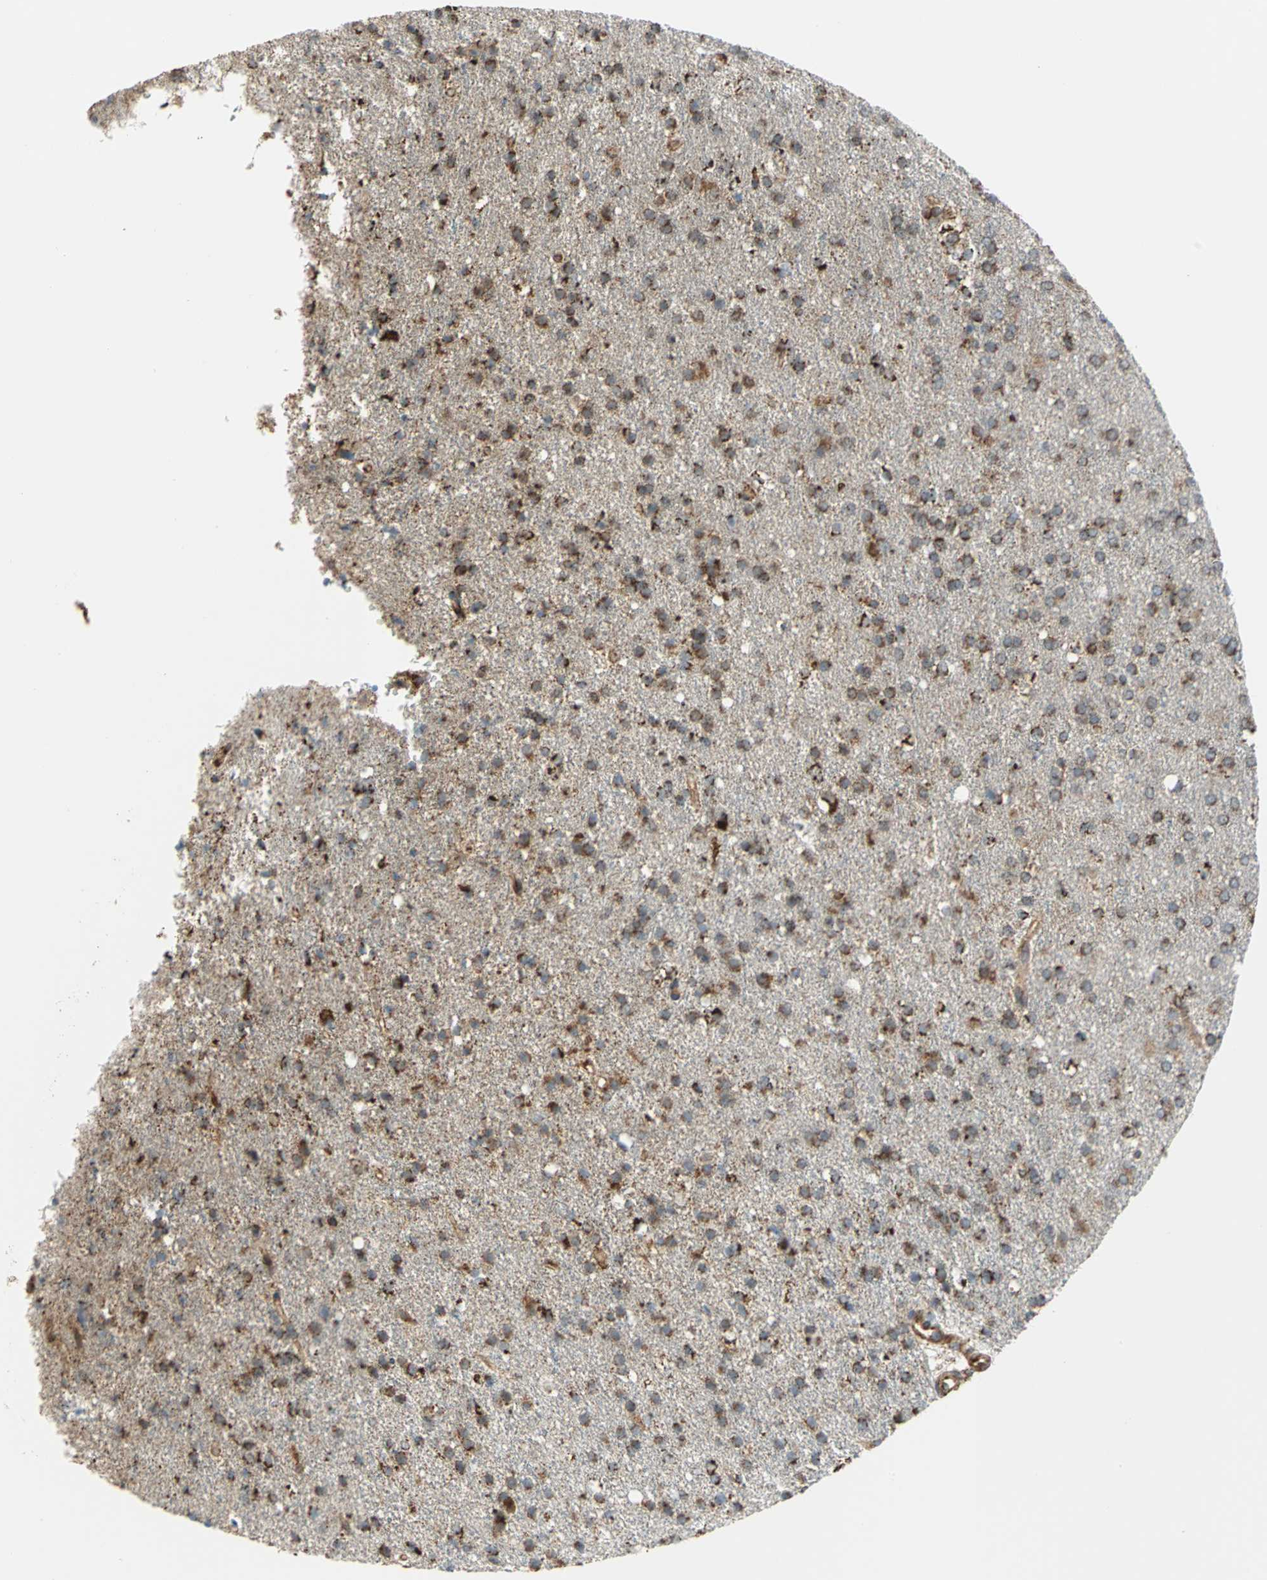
{"staining": {"intensity": "strong", "quantity": ">75%", "location": "cytoplasmic/membranous"}, "tissue": "glioma", "cell_type": "Tumor cells", "image_type": "cancer", "snomed": [{"axis": "morphology", "description": "Glioma, malignant, High grade"}, {"axis": "topography", "description": "Brain"}], "caption": "A high amount of strong cytoplasmic/membranous positivity is identified in approximately >75% of tumor cells in malignant high-grade glioma tissue.", "gene": "MRPS22", "patient": {"sex": "male", "age": 33}}